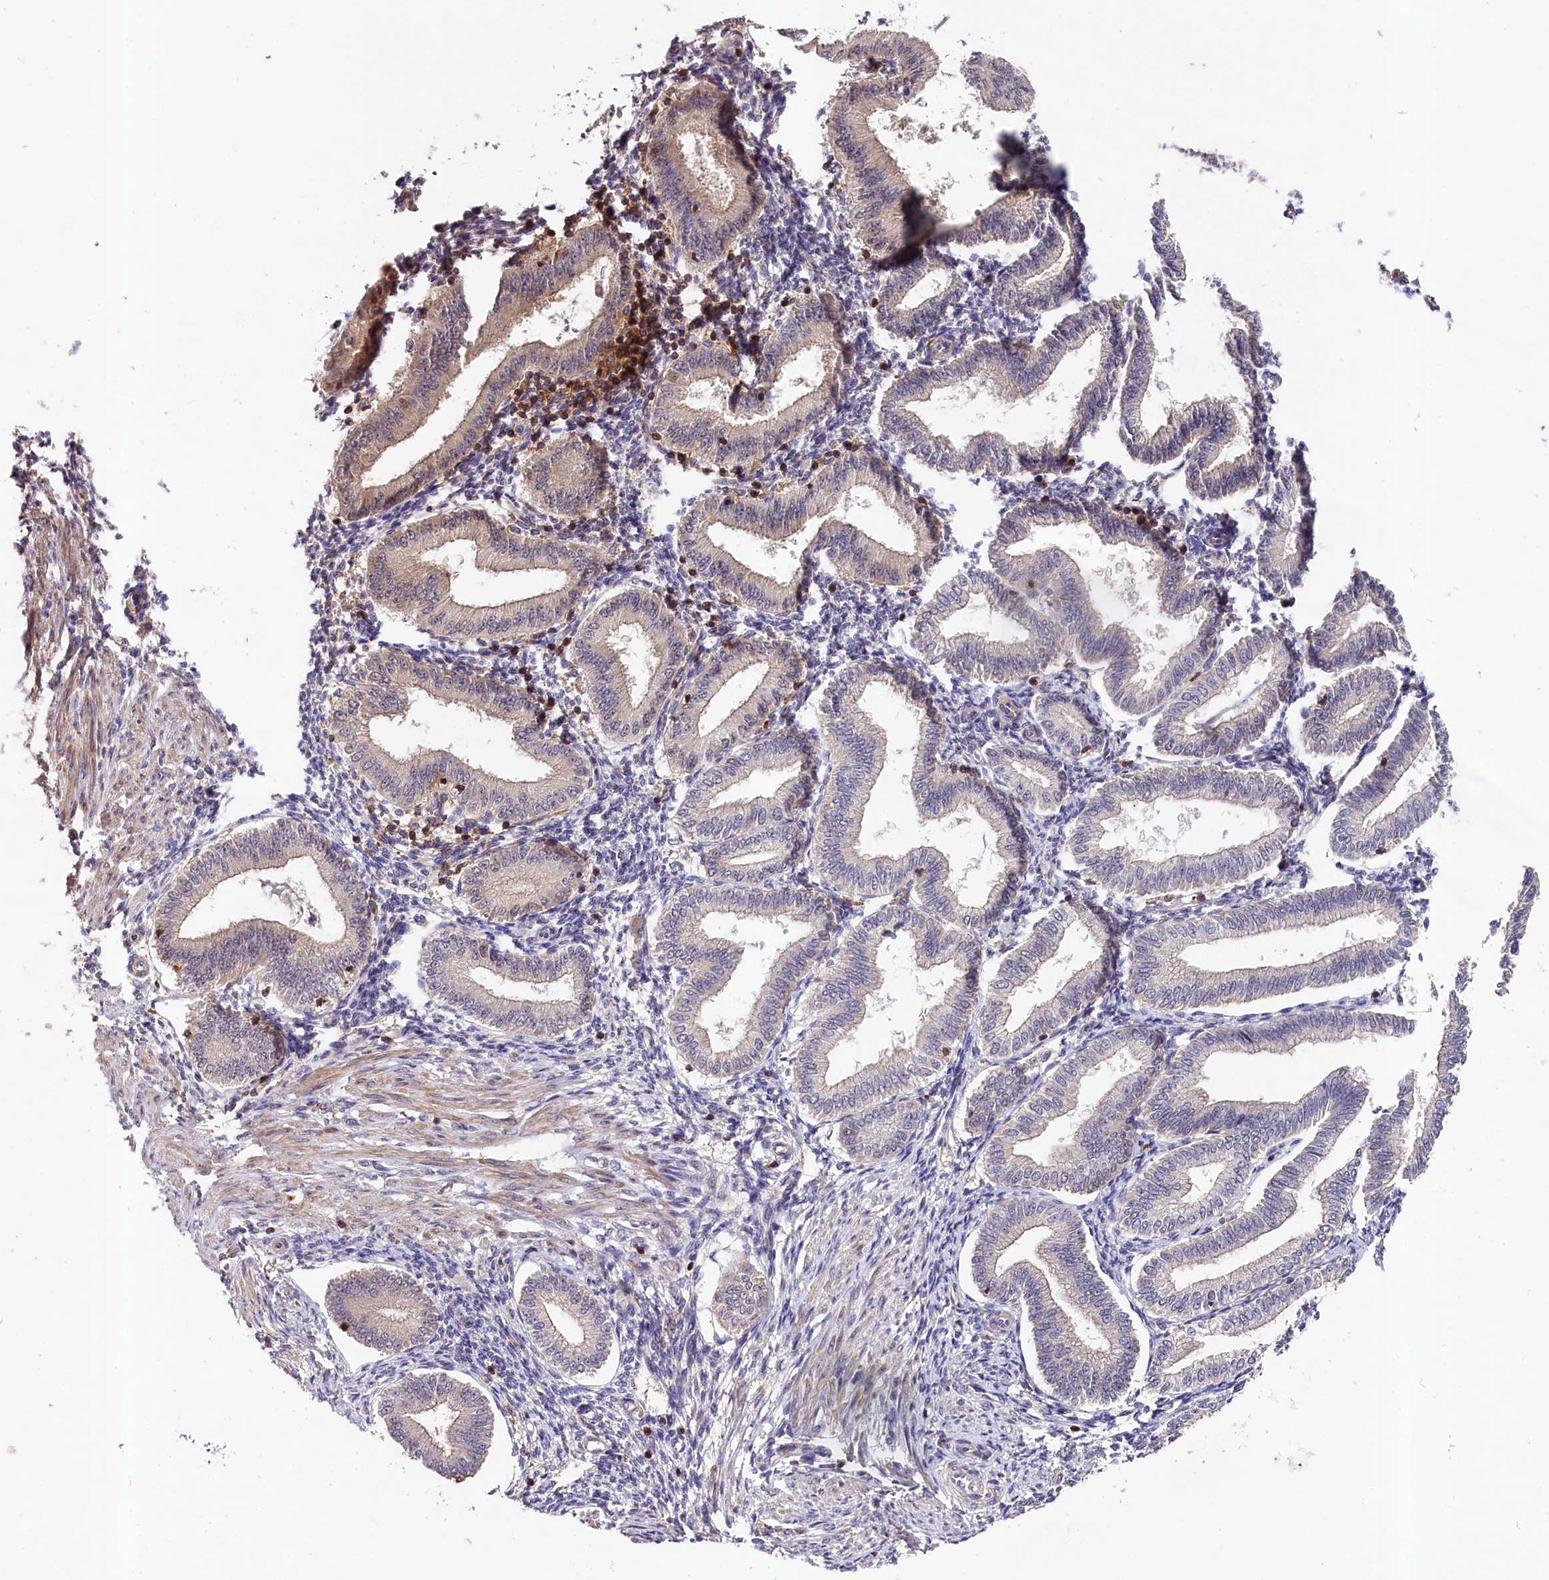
{"staining": {"intensity": "weak", "quantity": "25%-75%", "location": "cytoplasmic/membranous"}, "tissue": "endometrium", "cell_type": "Cells in endometrial stroma", "image_type": "normal", "snomed": [{"axis": "morphology", "description": "Normal tissue, NOS"}, {"axis": "topography", "description": "Endometrium"}], "caption": "Unremarkable endometrium reveals weak cytoplasmic/membranous expression in about 25%-75% of cells in endometrial stroma (DAB (3,3'-diaminobenzidine) = brown stain, brightfield microscopy at high magnification)..", "gene": "SKIDA1", "patient": {"sex": "female", "age": 39}}